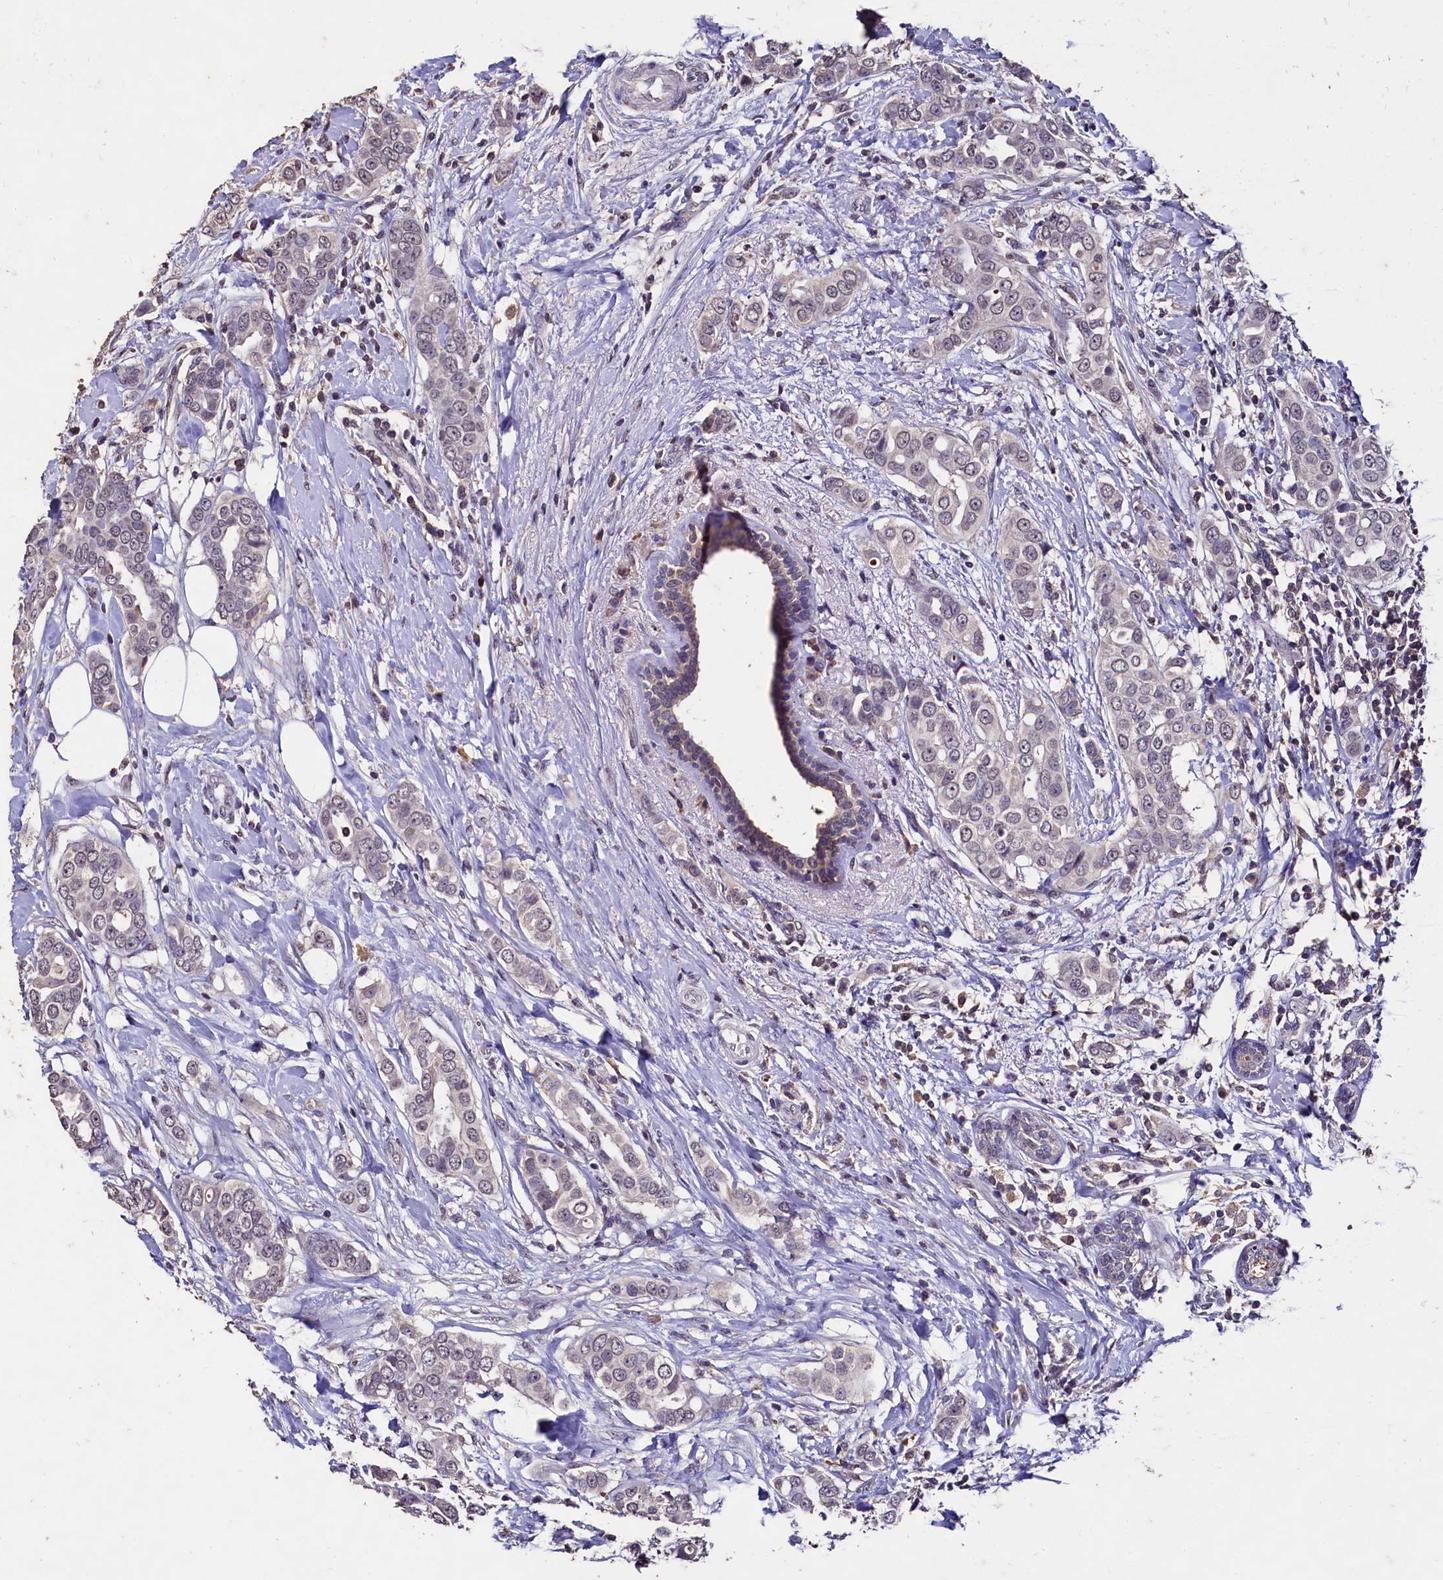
{"staining": {"intensity": "negative", "quantity": "none", "location": "none"}, "tissue": "breast cancer", "cell_type": "Tumor cells", "image_type": "cancer", "snomed": [{"axis": "morphology", "description": "Lobular carcinoma"}, {"axis": "topography", "description": "Breast"}], "caption": "Immunohistochemistry (IHC) micrograph of breast cancer (lobular carcinoma) stained for a protein (brown), which reveals no expression in tumor cells.", "gene": "CSTPP1", "patient": {"sex": "female", "age": 51}}